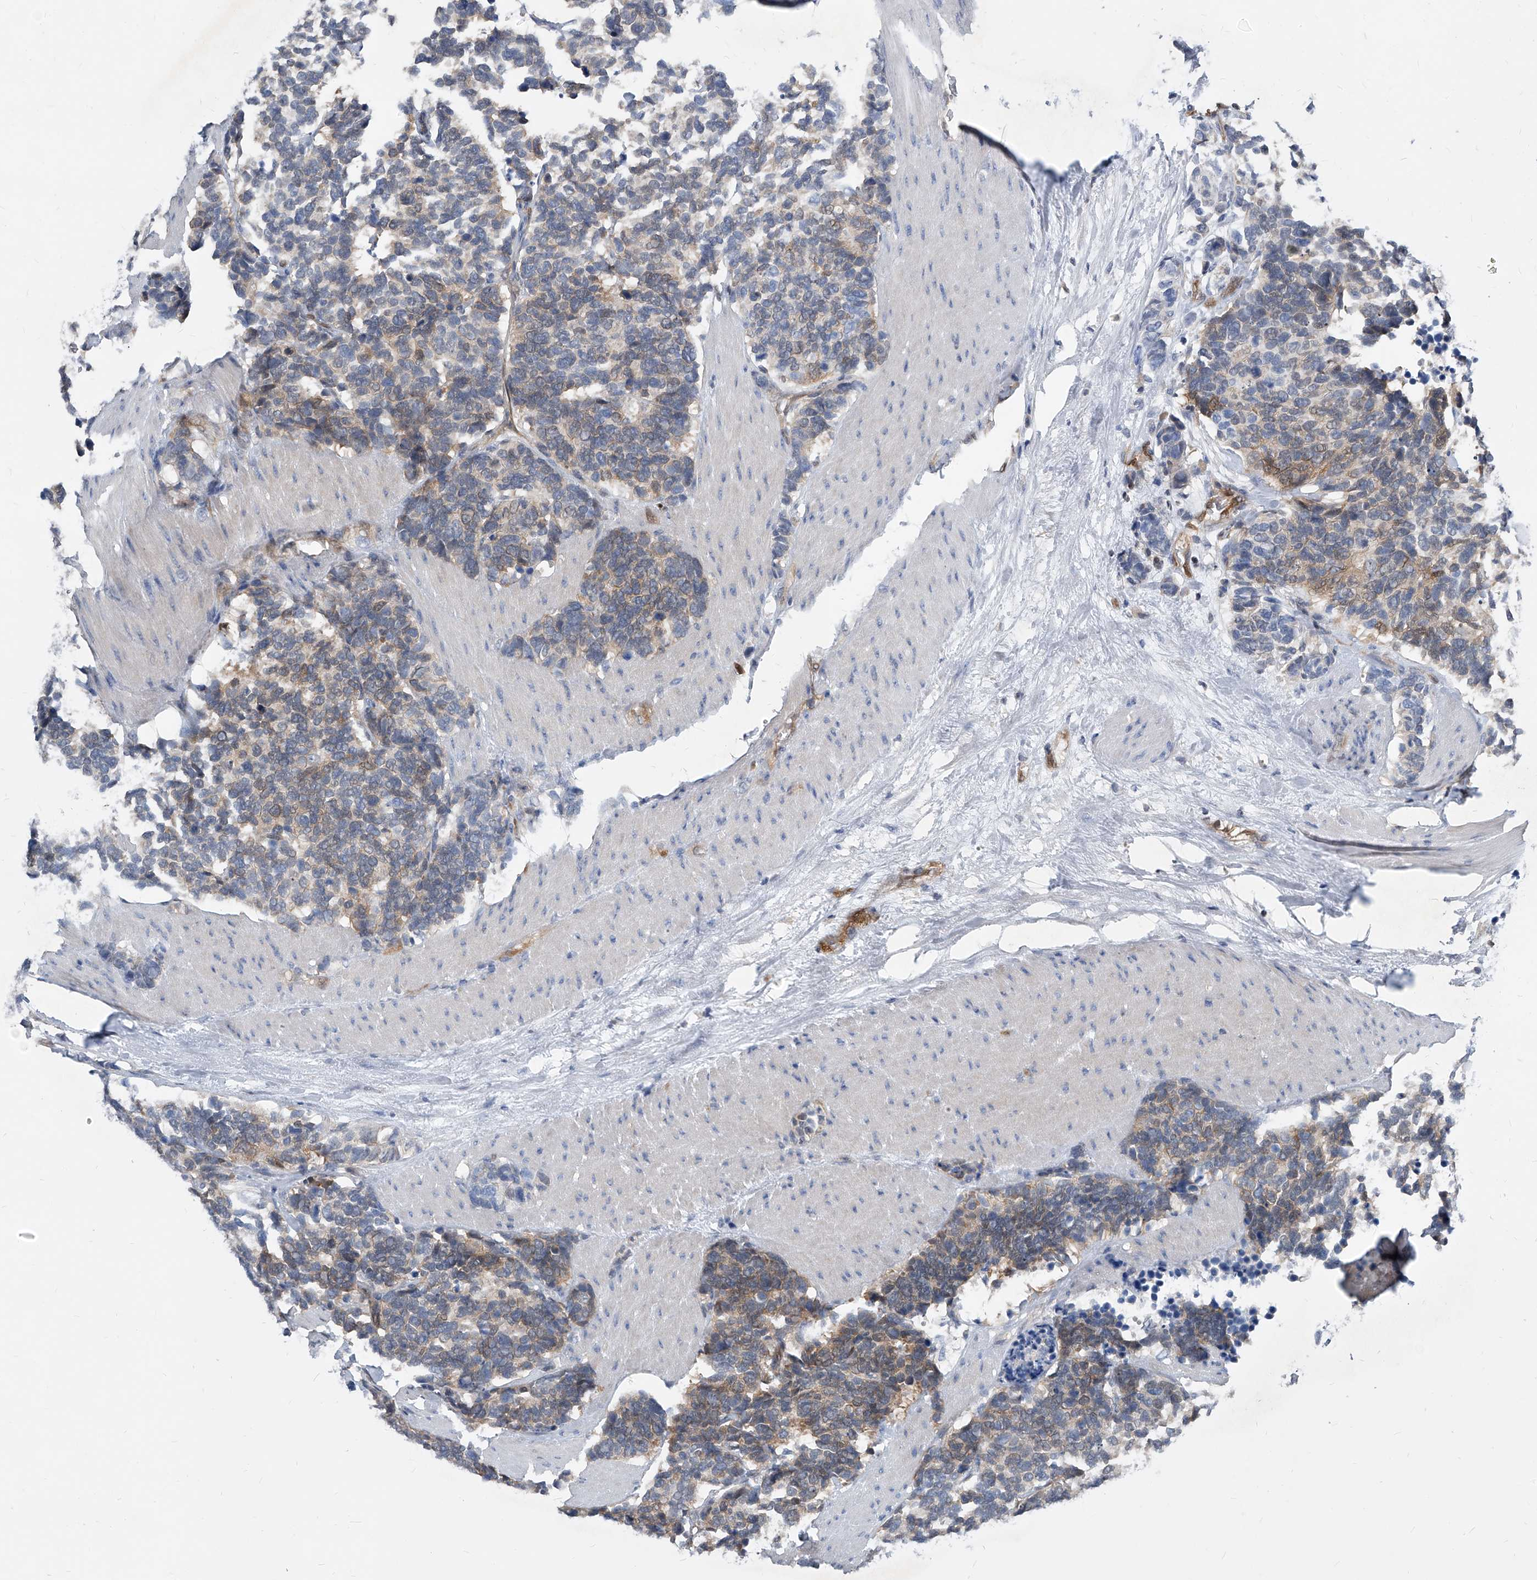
{"staining": {"intensity": "weak", "quantity": ">75%", "location": "cytoplasmic/membranous"}, "tissue": "carcinoid", "cell_type": "Tumor cells", "image_type": "cancer", "snomed": [{"axis": "morphology", "description": "Carcinoma, NOS"}, {"axis": "morphology", "description": "Carcinoid, malignant, NOS"}, {"axis": "topography", "description": "Urinary bladder"}], "caption": "Brown immunohistochemical staining in human carcinoid reveals weak cytoplasmic/membranous staining in about >75% of tumor cells.", "gene": "MAP2K6", "patient": {"sex": "male", "age": 57}}